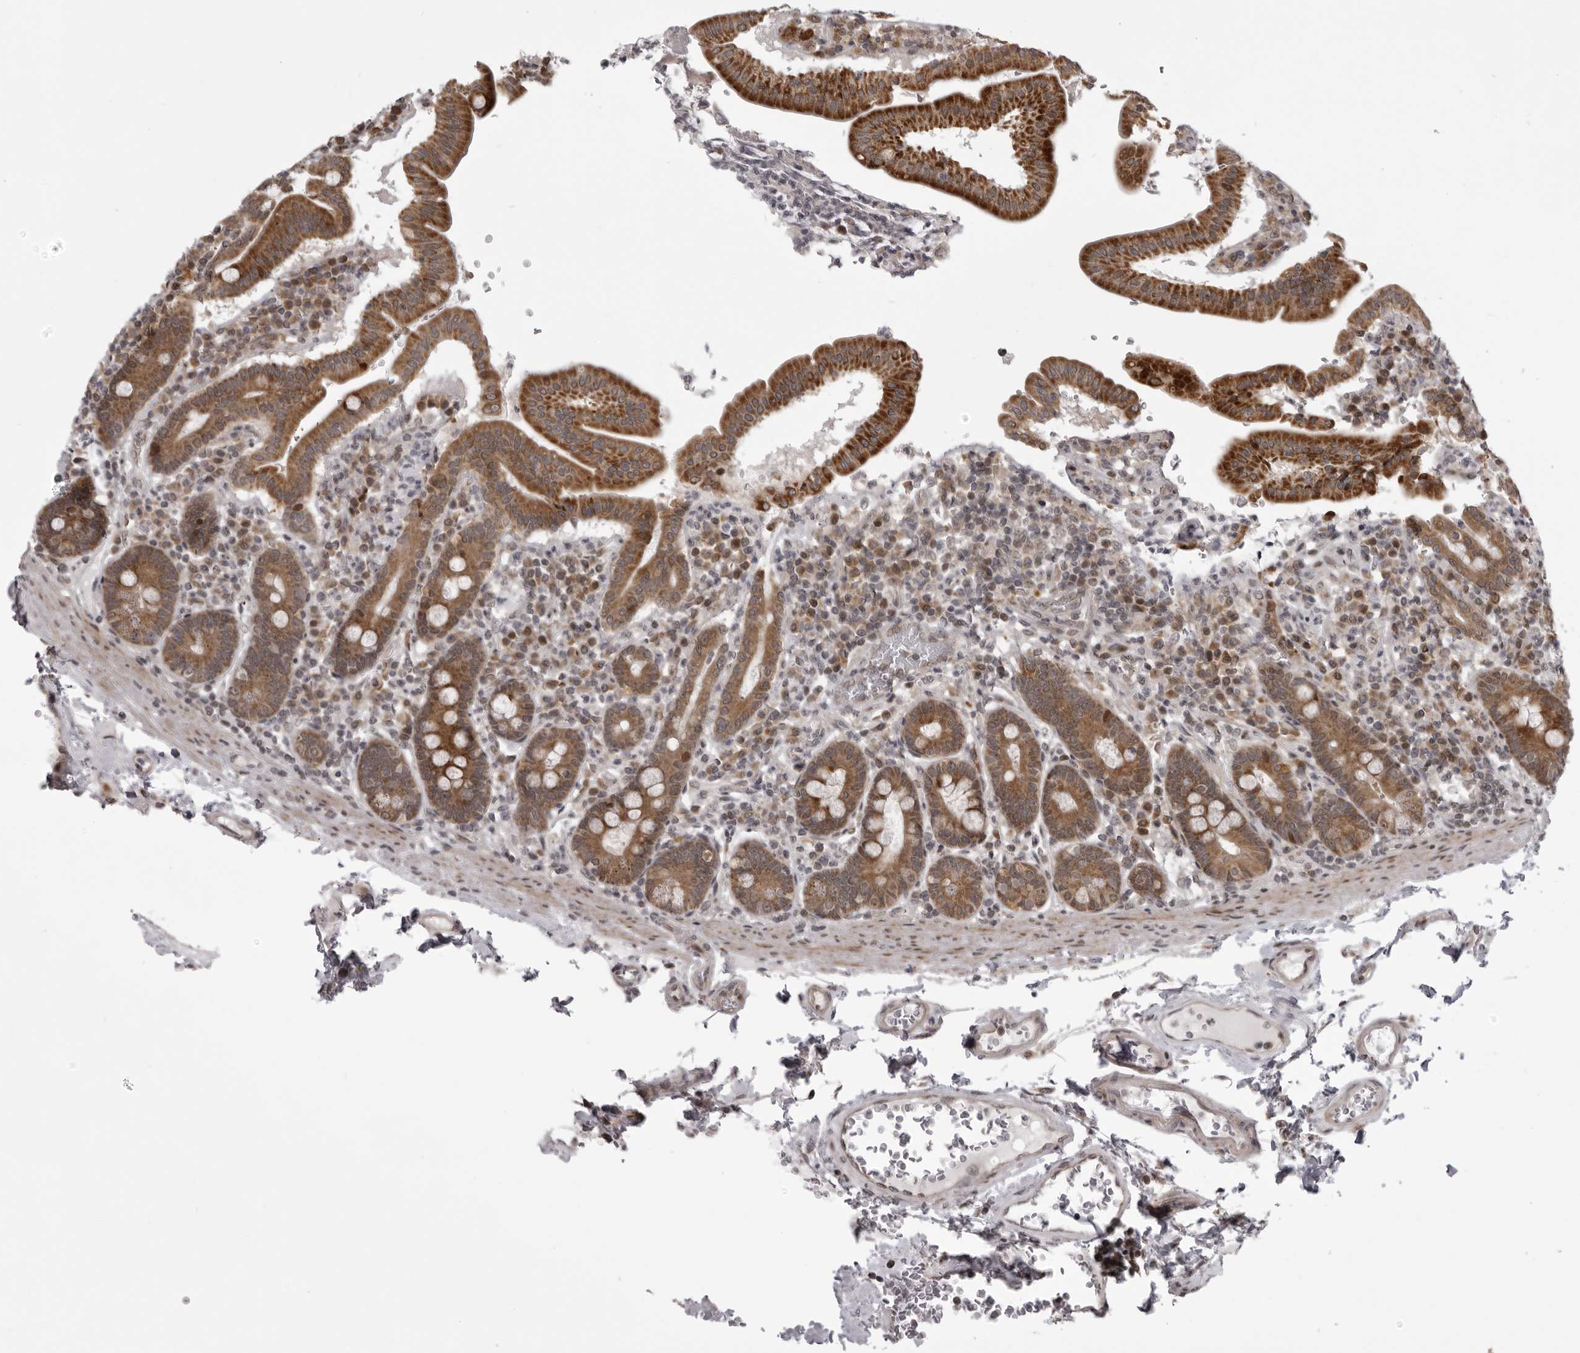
{"staining": {"intensity": "strong", "quantity": ">75%", "location": "cytoplasmic/membranous"}, "tissue": "duodenum", "cell_type": "Glandular cells", "image_type": "normal", "snomed": [{"axis": "morphology", "description": "Normal tissue, NOS"}, {"axis": "morphology", "description": "Adenocarcinoma, NOS"}, {"axis": "topography", "description": "Pancreas"}, {"axis": "topography", "description": "Duodenum"}], "caption": "Immunohistochemistry (DAB) staining of normal duodenum shows strong cytoplasmic/membranous protein expression in about >75% of glandular cells. Nuclei are stained in blue.", "gene": "C1orf109", "patient": {"sex": "male", "age": 50}}